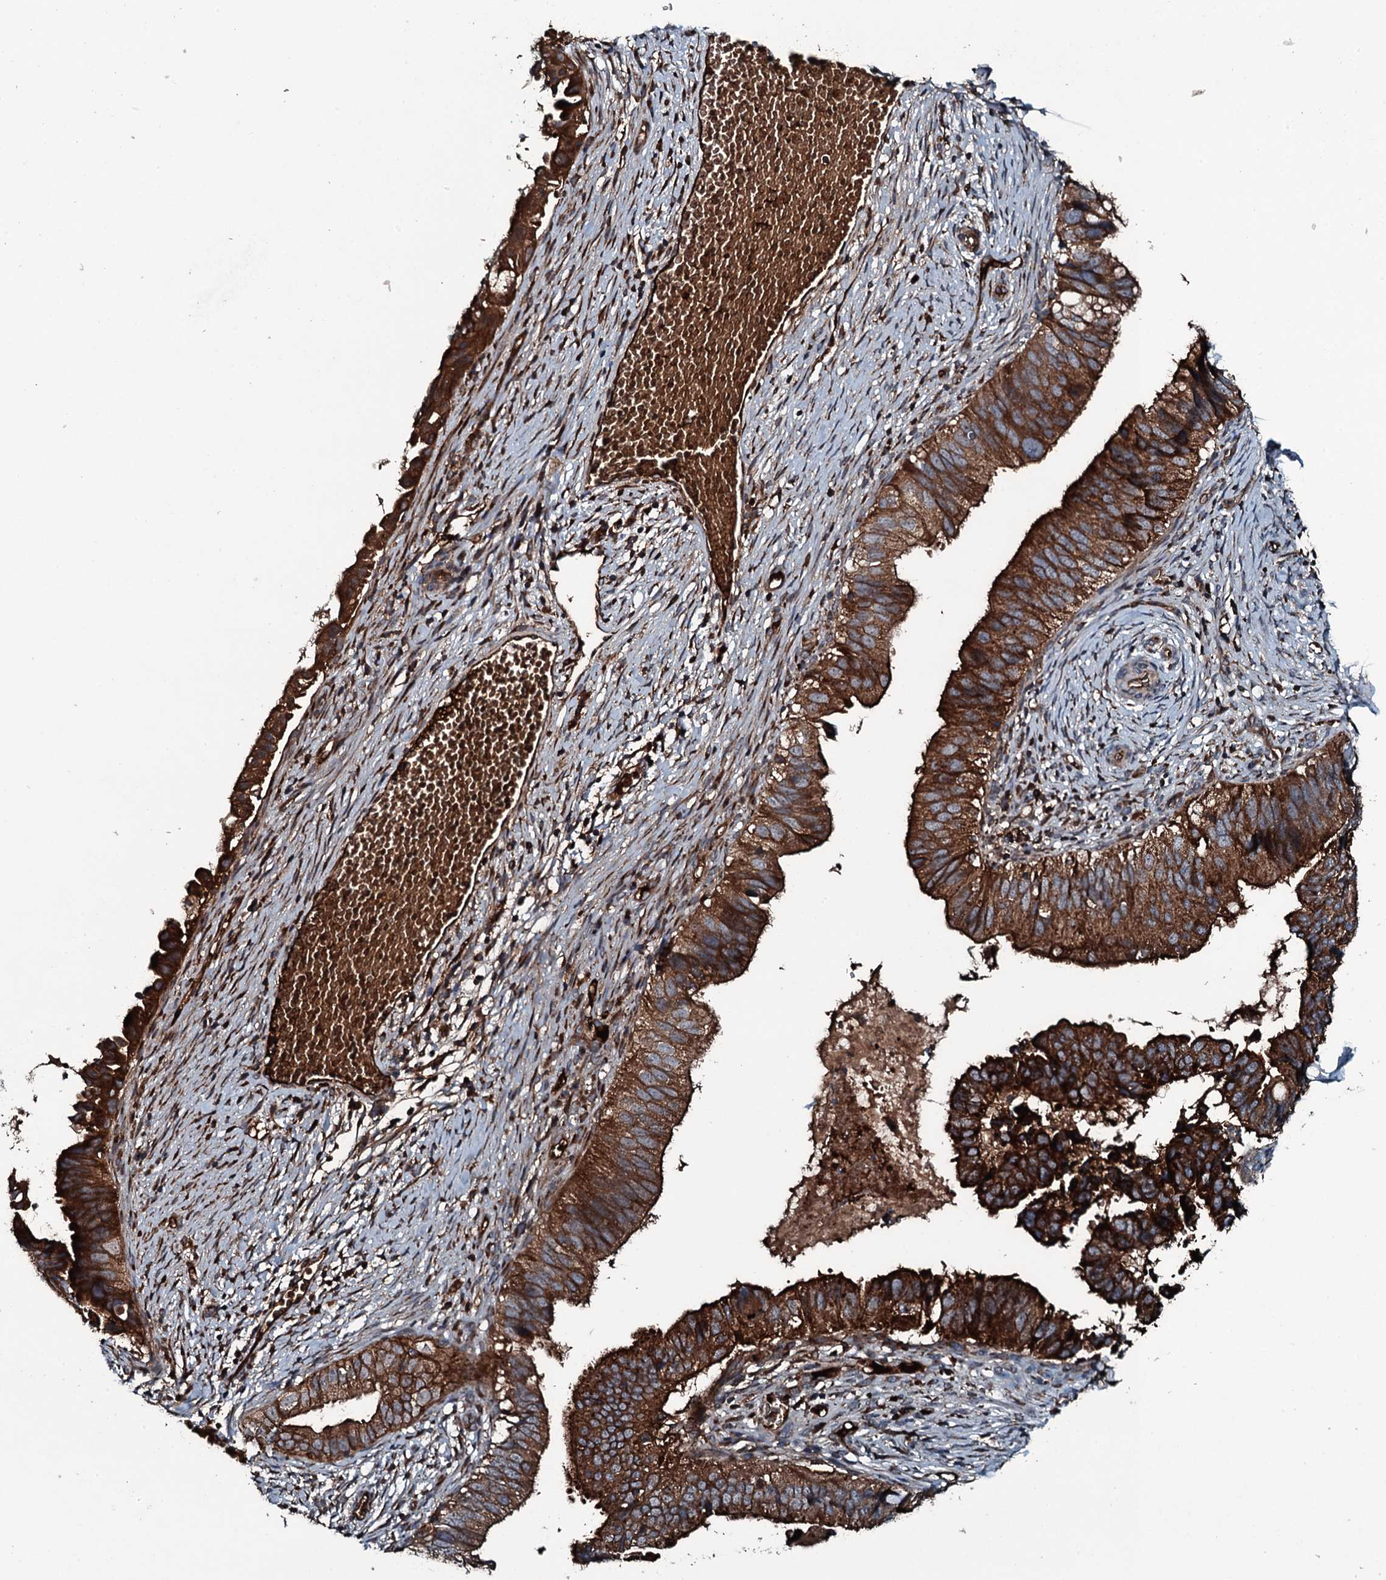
{"staining": {"intensity": "strong", "quantity": ">75%", "location": "cytoplasmic/membranous"}, "tissue": "cervical cancer", "cell_type": "Tumor cells", "image_type": "cancer", "snomed": [{"axis": "morphology", "description": "Adenocarcinoma, NOS"}, {"axis": "topography", "description": "Cervix"}], "caption": "Cervical cancer stained with DAB (3,3'-diaminobenzidine) immunohistochemistry (IHC) demonstrates high levels of strong cytoplasmic/membranous positivity in about >75% of tumor cells.", "gene": "TRIM7", "patient": {"sex": "female", "age": 42}}